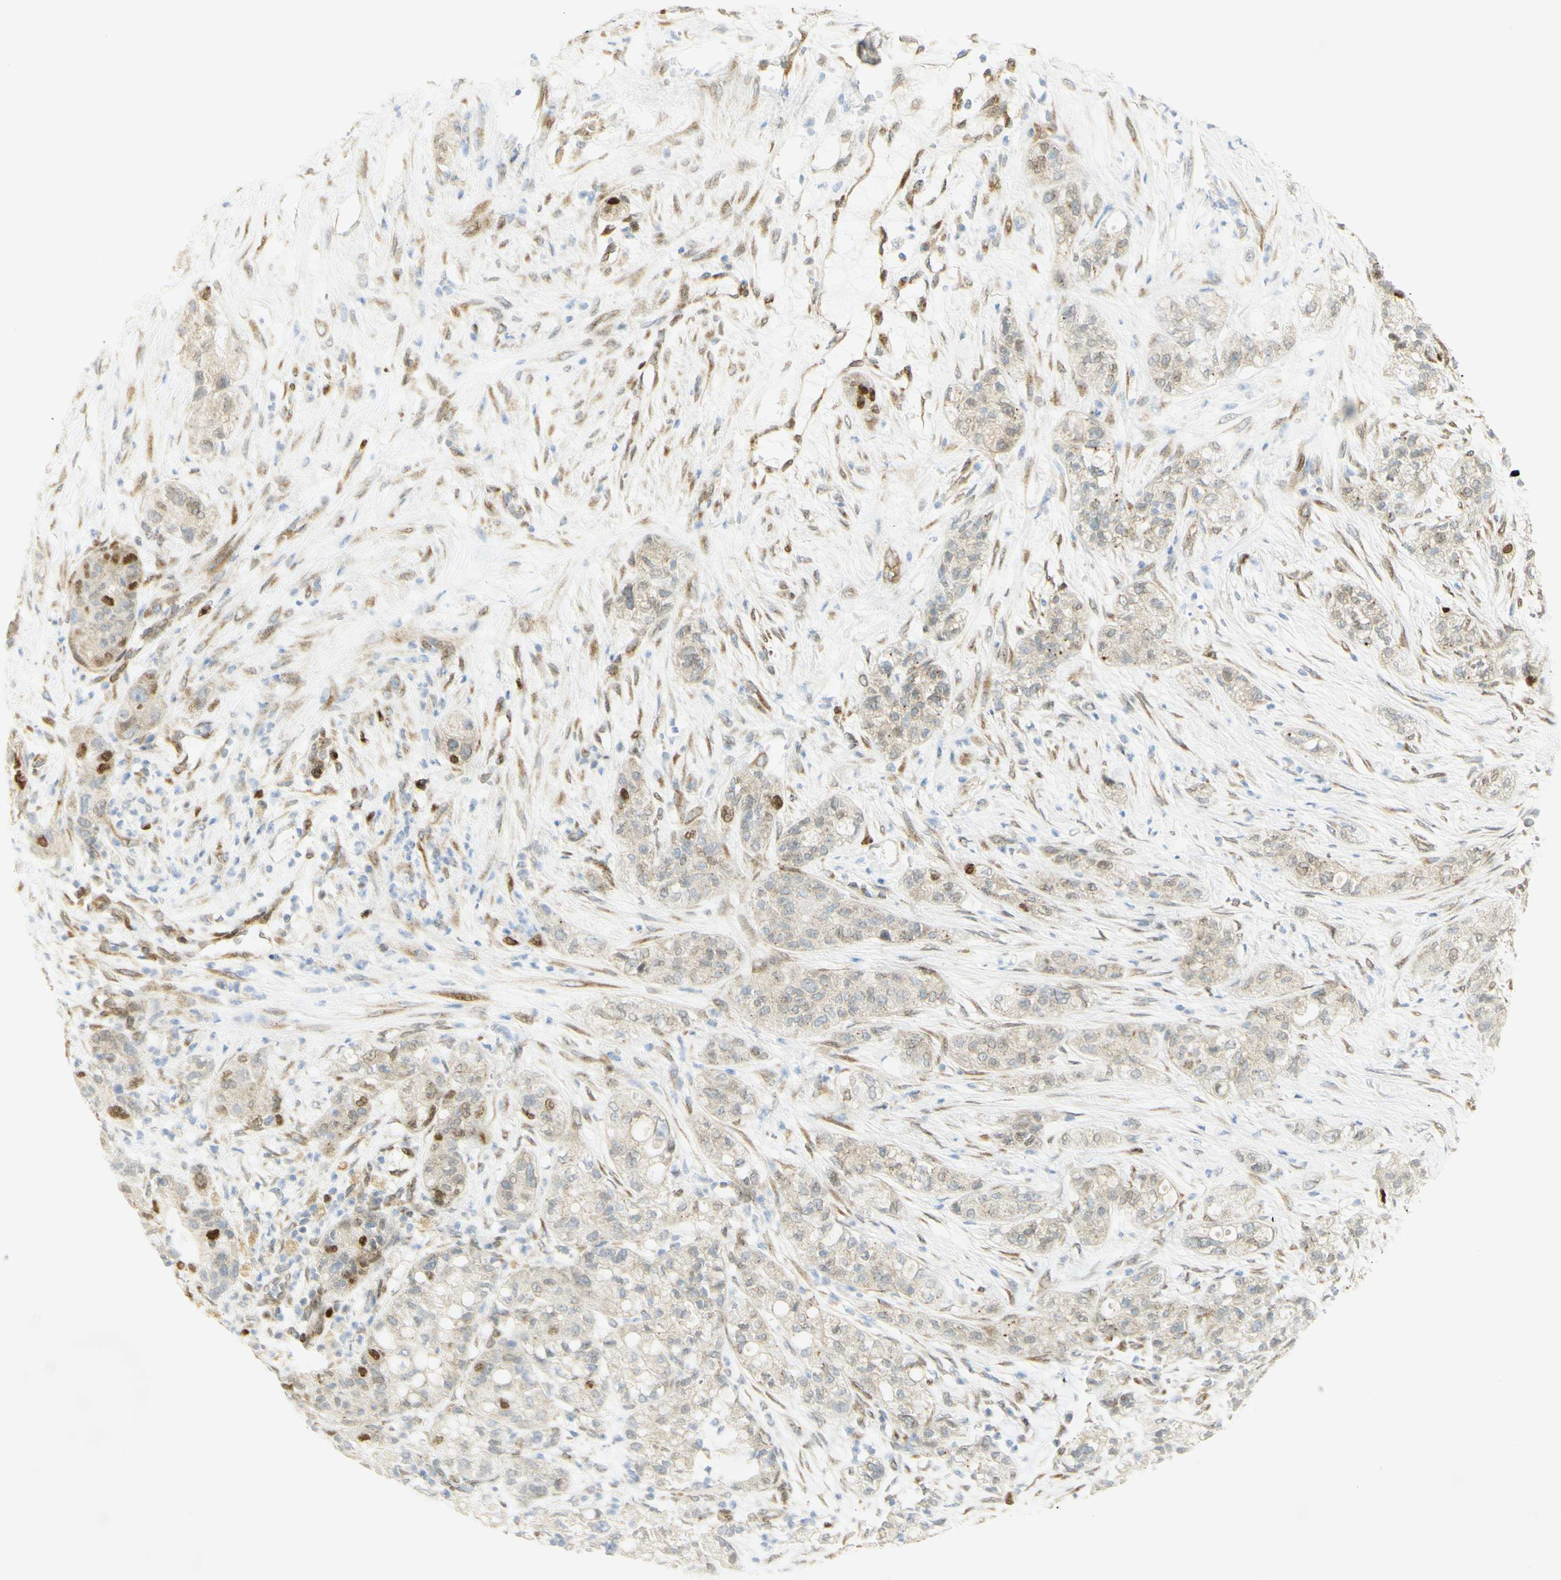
{"staining": {"intensity": "strong", "quantity": "<25%", "location": "nuclear"}, "tissue": "pancreatic cancer", "cell_type": "Tumor cells", "image_type": "cancer", "snomed": [{"axis": "morphology", "description": "Adenocarcinoma, NOS"}, {"axis": "topography", "description": "Pancreas"}], "caption": "Pancreatic adenocarcinoma was stained to show a protein in brown. There is medium levels of strong nuclear expression in about <25% of tumor cells.", "gene": "E2F1", "patient": {"sex": "female", "age": 78}}